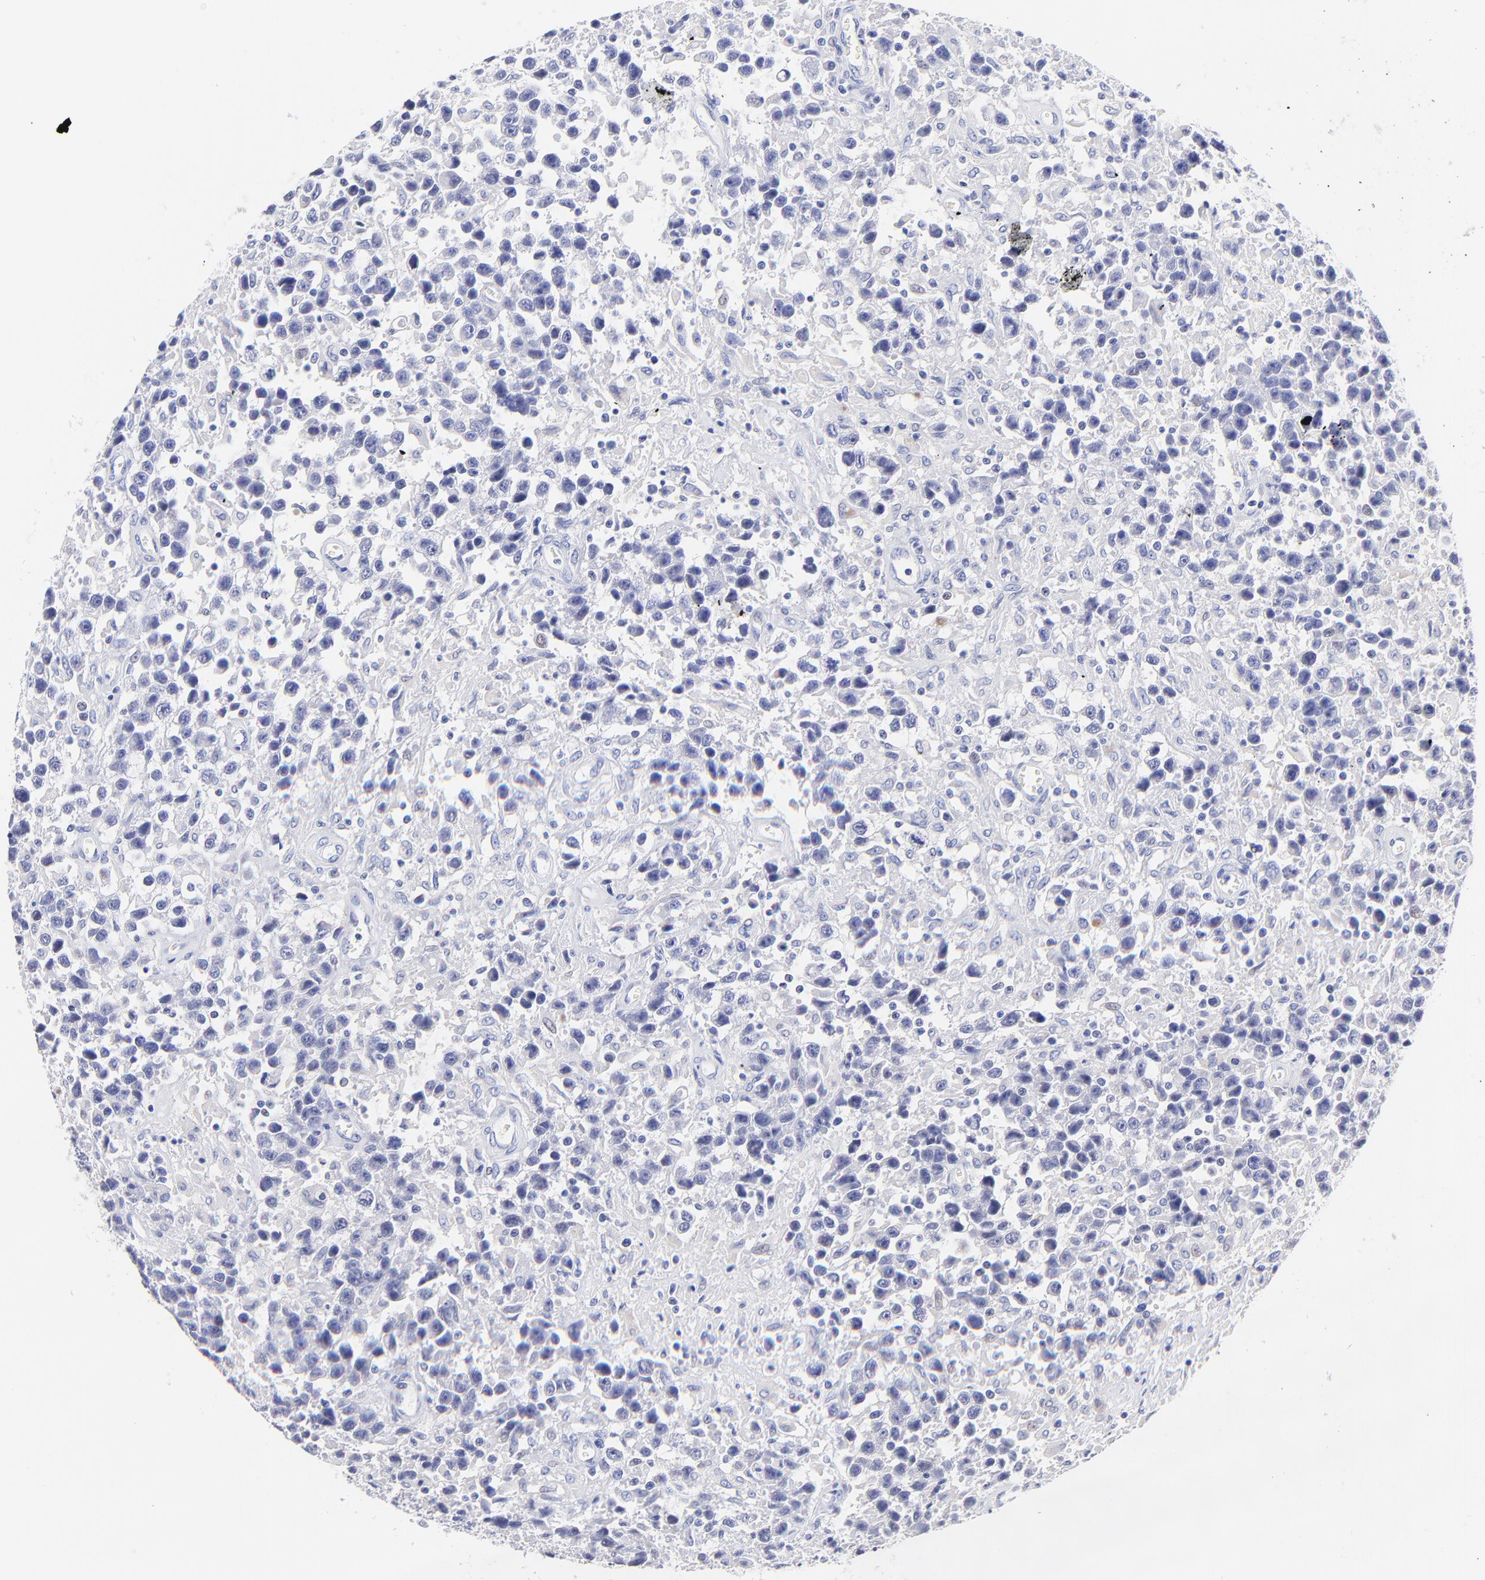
{"staining": {"intensity": "negative", "quantity": "none", "location": "none"}, "tissue": "testis cancer", "cell_type": "Tumor cells", "image_type": "cancer", "snomed": [{"axis": "morphology", "description": "Seminoma, NOS"}, {"axis": "topography", "description": "Testis"}], "caption": "Immunohistochemical staining of human testis cancer reveals no significant positivity in tumor cells.", "gene": "RAB3A", "patient": {"sex": "male", "age": 43}}